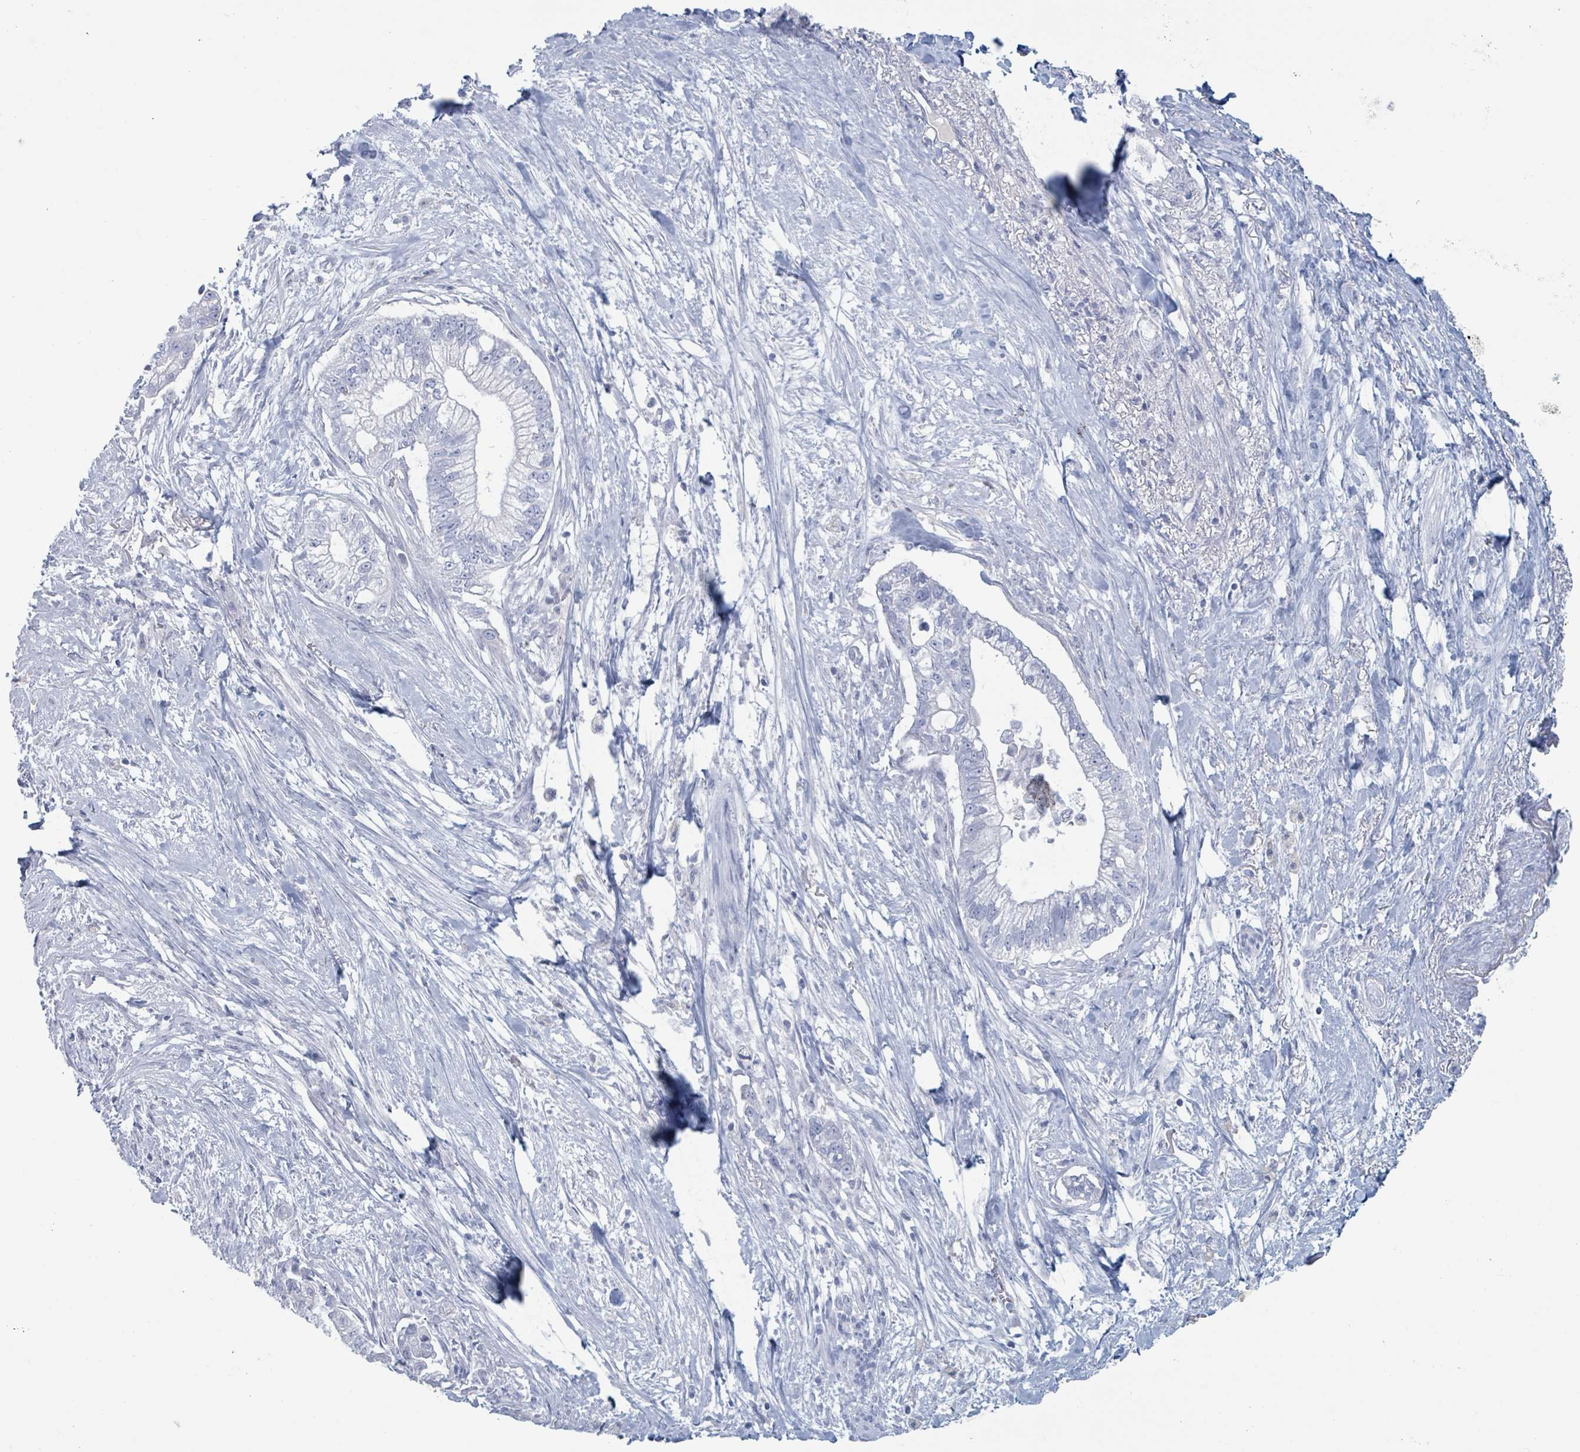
{"staining": {"intensity": "negative", "quantity": "none", "location": "none"}, "tissue": "pancreatic cancer", "cell_type": "Tumor cells", "image_type": "cancer", "snomed": [{"axis": "morphology", "description": "Adenocarcinoma, NOS"}, {"axis": "topography", "description": "Pancreas"}], "caption": "This micrograph is of pancreatic cancer (adenocarcinoma) stained with immunohistochemistry to label a protein in brown with the nuclei are counter-stained blue. There is no positivity in tumor cells.", "gene": "KLK4", "patient": {"sex": "male", "age": 70}}